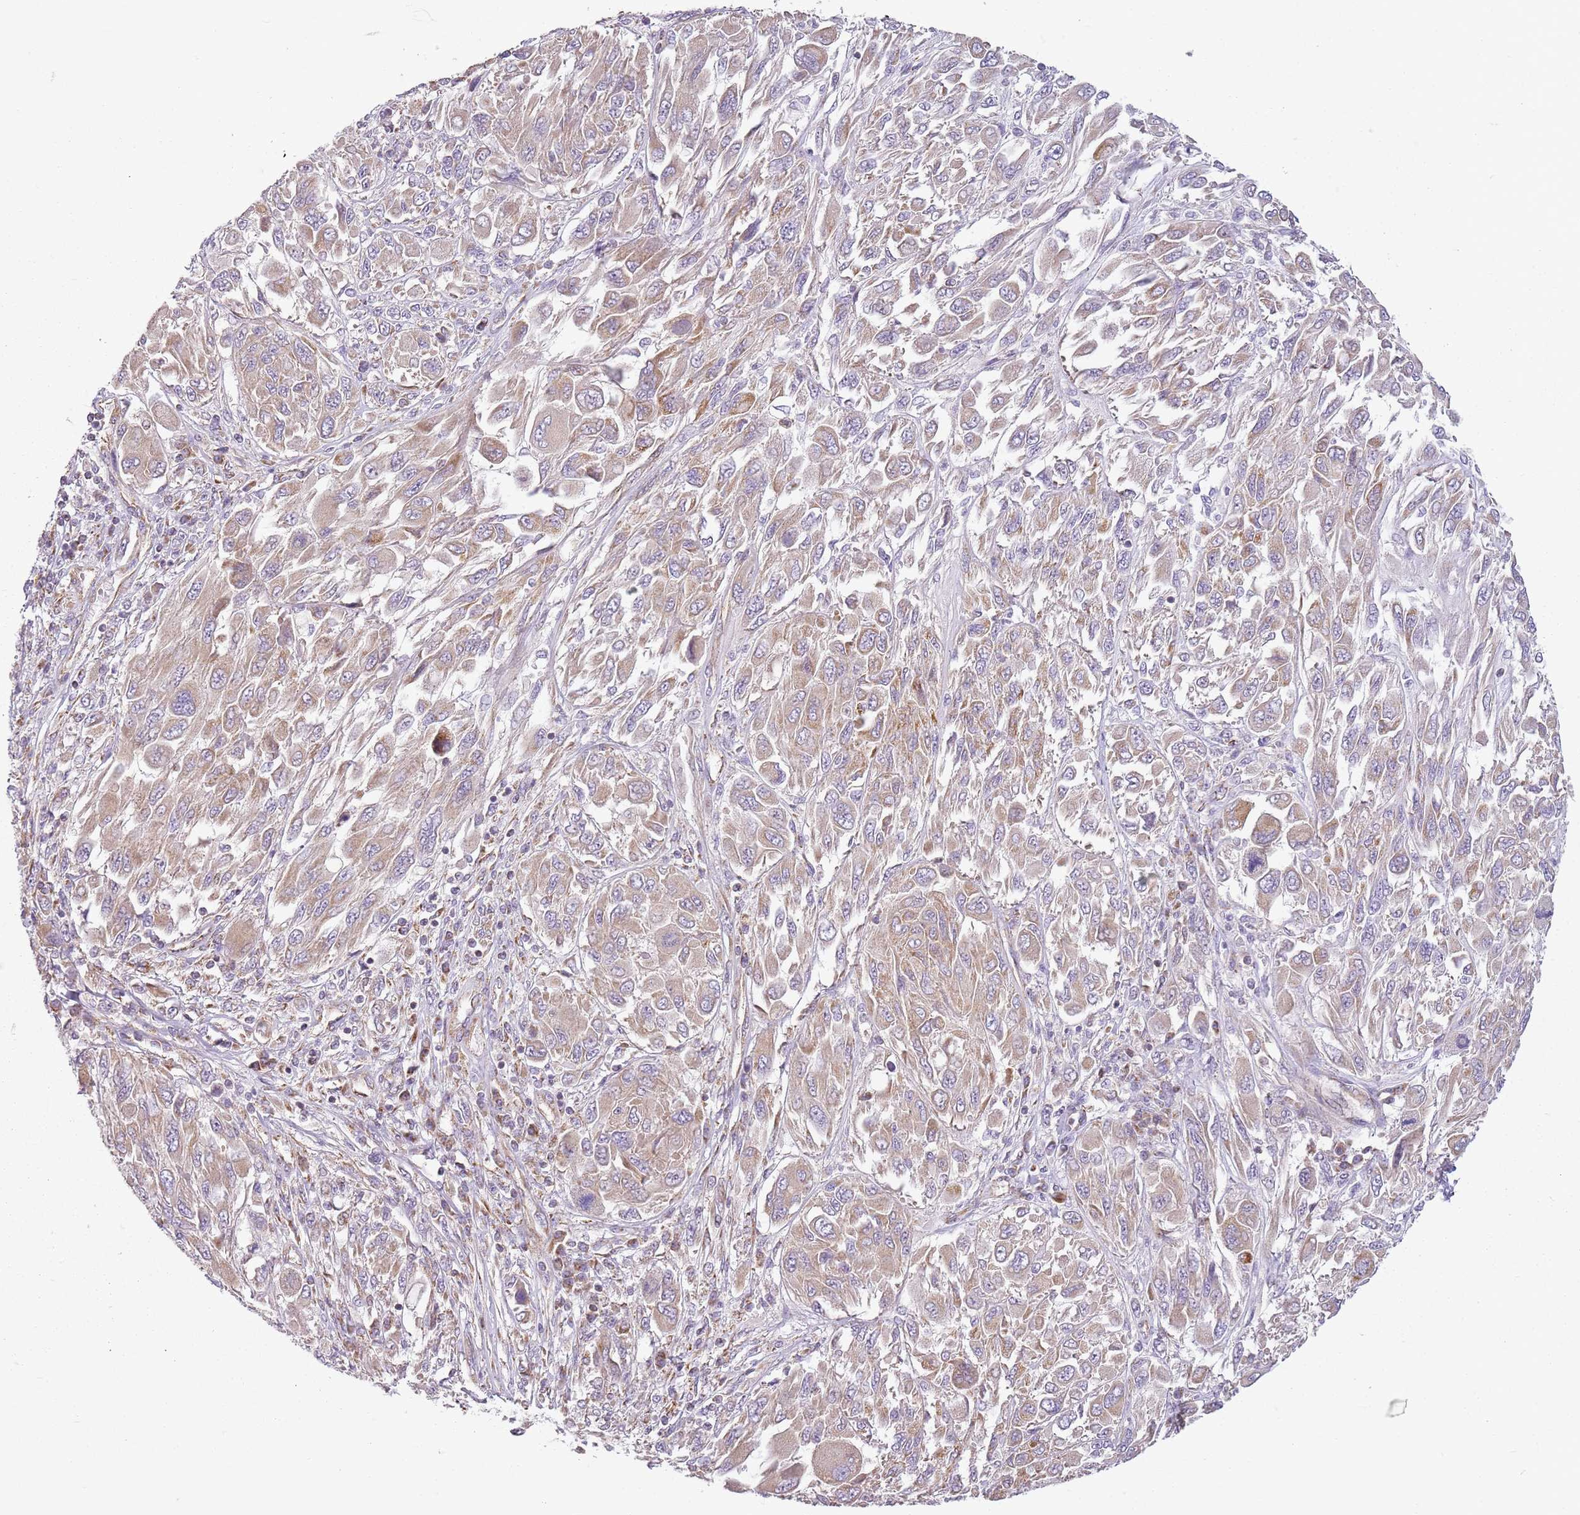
{"staining": {"intensity": "weak", "quantity": "25%-75%", "location": "cytoplasmic/membranous"}, "tissue": "melanoma", "cell_type": "Tumor cells", "image_type": "cancer", "snomed": [{"axis": "morphology", "description": "Malignant melanoma, NOS"}, {"axis": "topography", "description": "Skin"}], "caption": "Human melanoma stained with a protein marker shows weak staining in tumor cells.", "gene": "TMEM200C", "patient": {"sex": "female", "age": 91}}